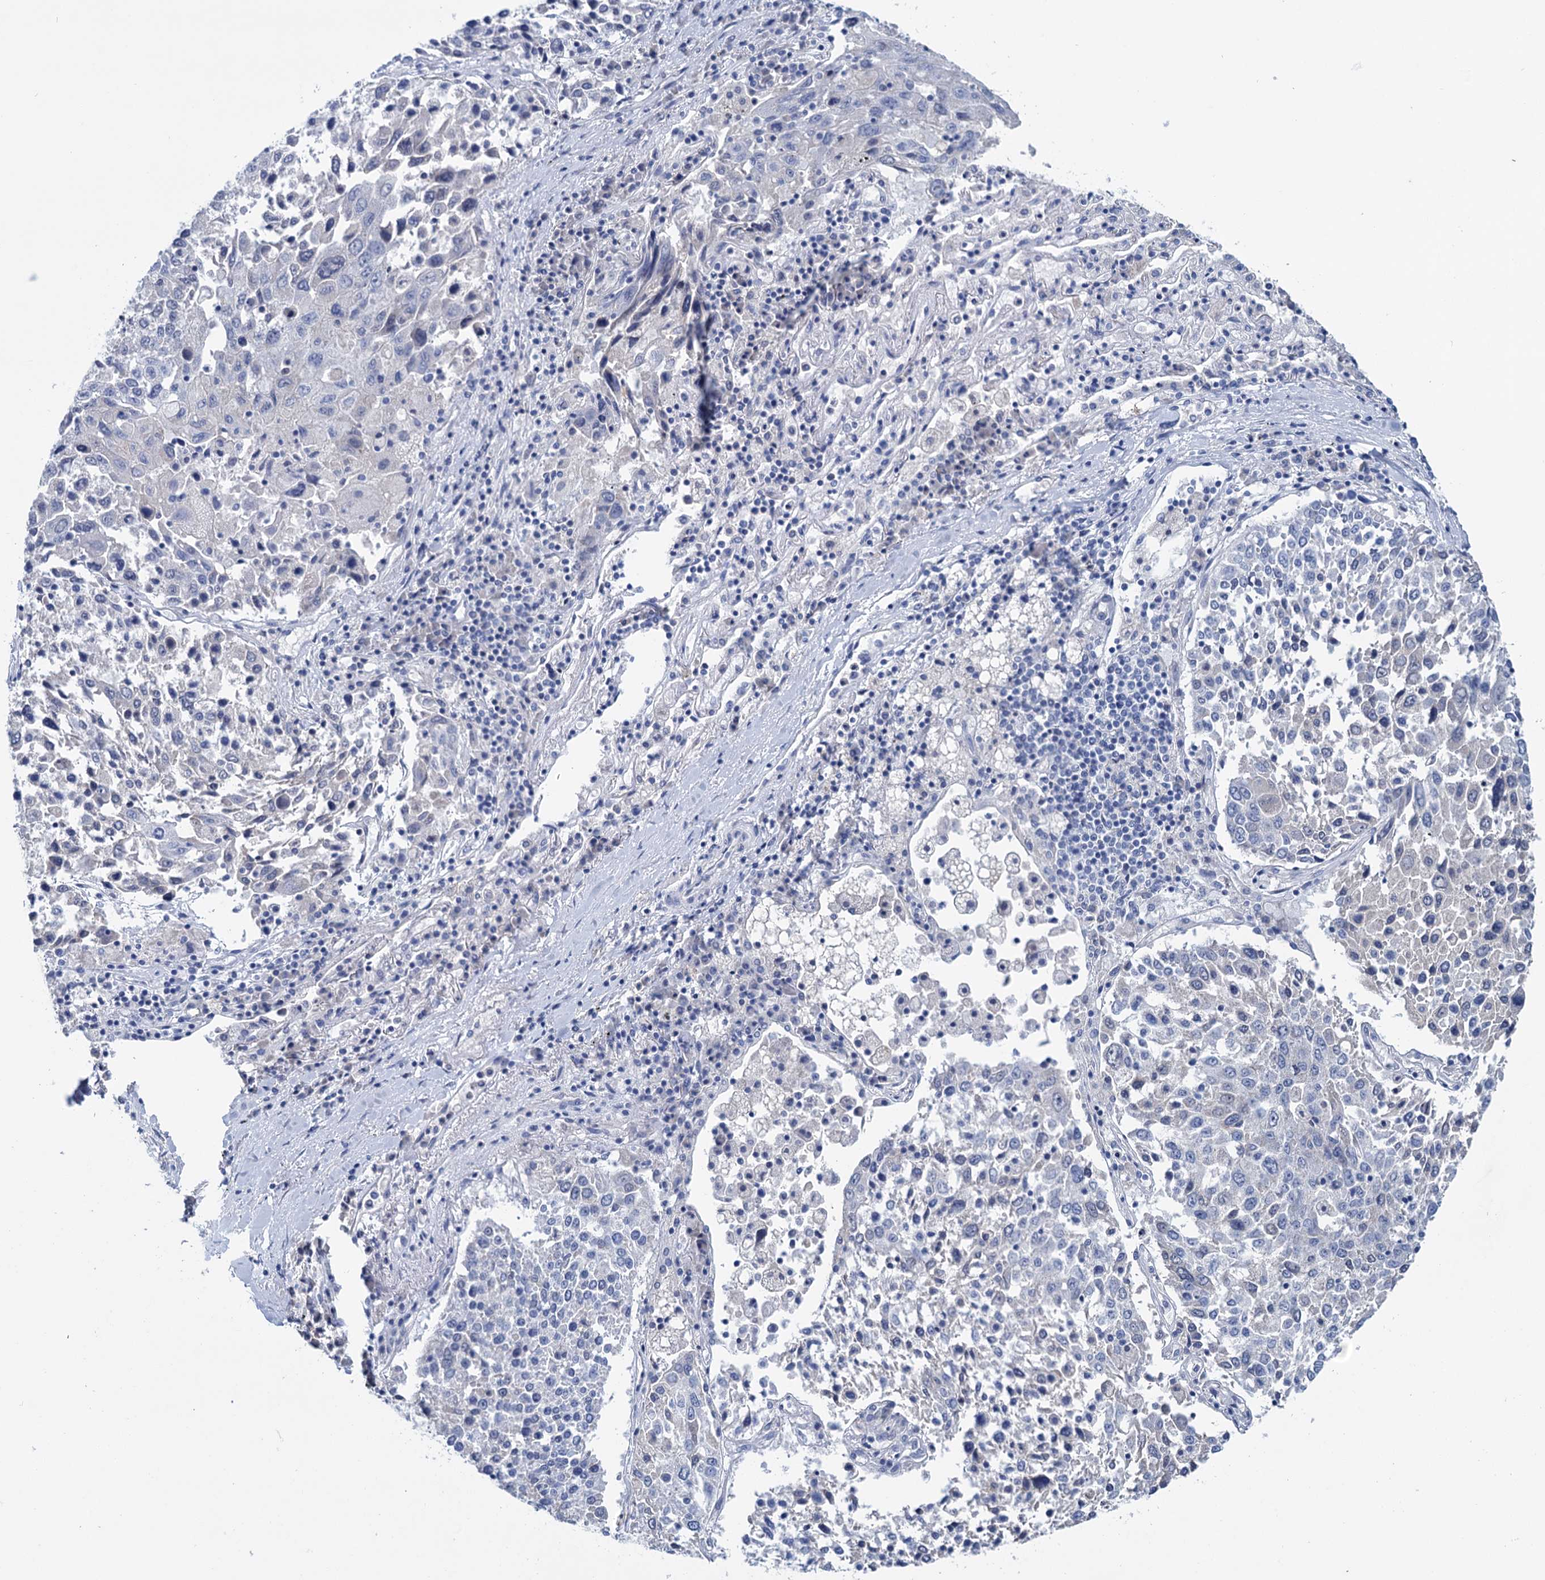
{"staining": {"intensity": "negative", "quantity": "none", "location": "none"}, "tissue": "lung cancer", "cell_type": "Tumor cells", "image_type": "cancer", "snomed": [{"axis": "morphology", "description": "Squamous cell carcinoma, NOS"}, {"axis": "topography", "description": "Lung"}], "caption": "Lung cancer (squamous cell carcinoma) was stained to show a protein in brown. There is no significant staining in tumor cells.", "gene": "MYOZ3", "patient": {"sex": "male", "age": 65}}